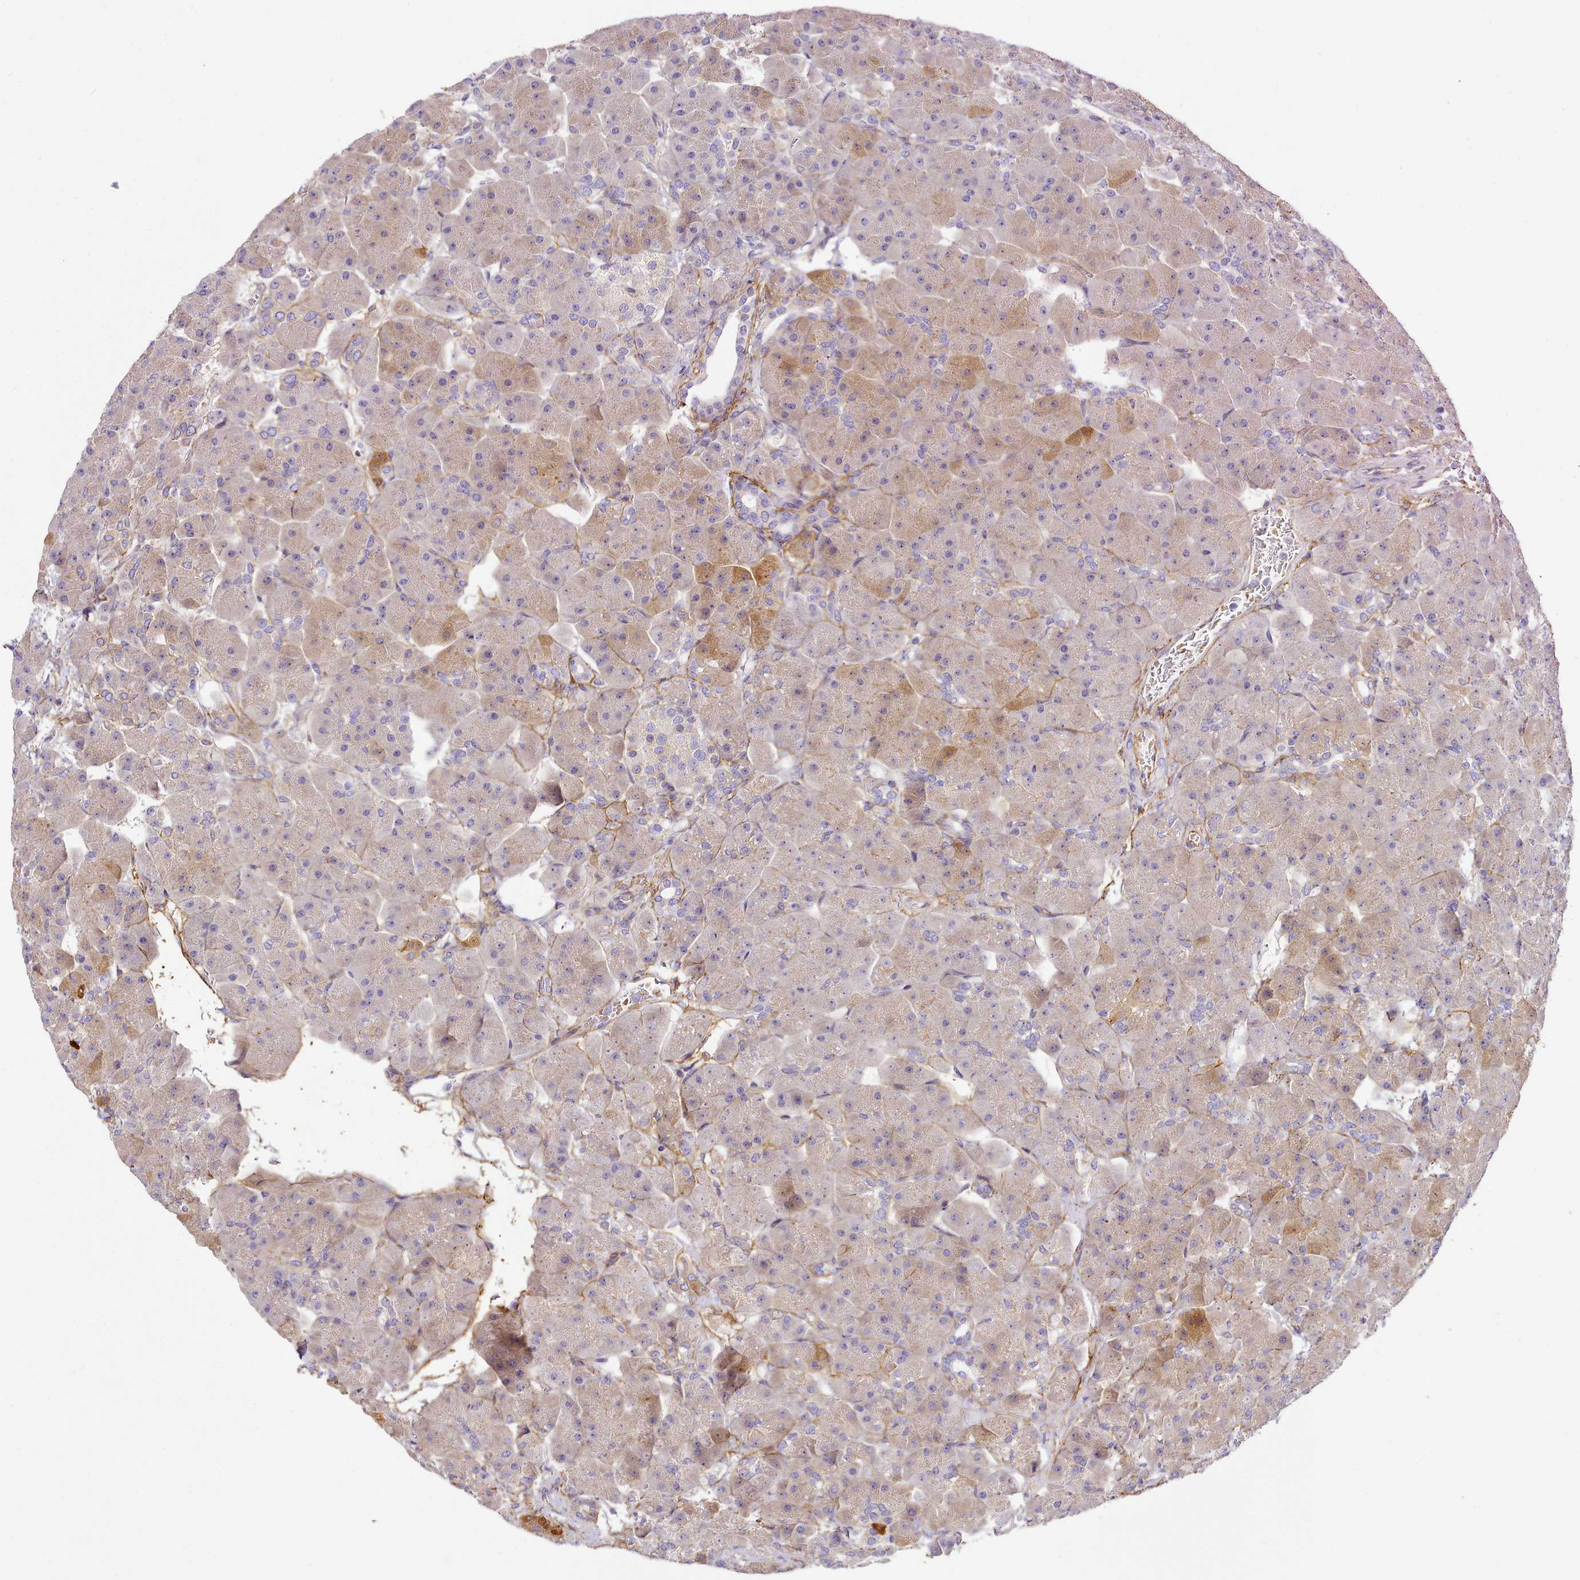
{"staining": {"intensity": "moderate", "quantity": "<25%", "location": "cytoplasmic/membranous"}, "tissue": "pancreas", "cell_type": "Exocrine glandular cells", "image_type": "normal", "snomed": [{"axis": "morphology", "description": "Normal tissue, NOS"}, {"axis": "topography", "description": "Pancreas"}], "caption": "Human pancreas stained for a protein (brown) displays moderate cytoplasmic/membranous positive positivity in approximately <25% of exocrine glandular cells.", "gene": "NBPF10", "patient": {"sex": "male", "age": 66}}